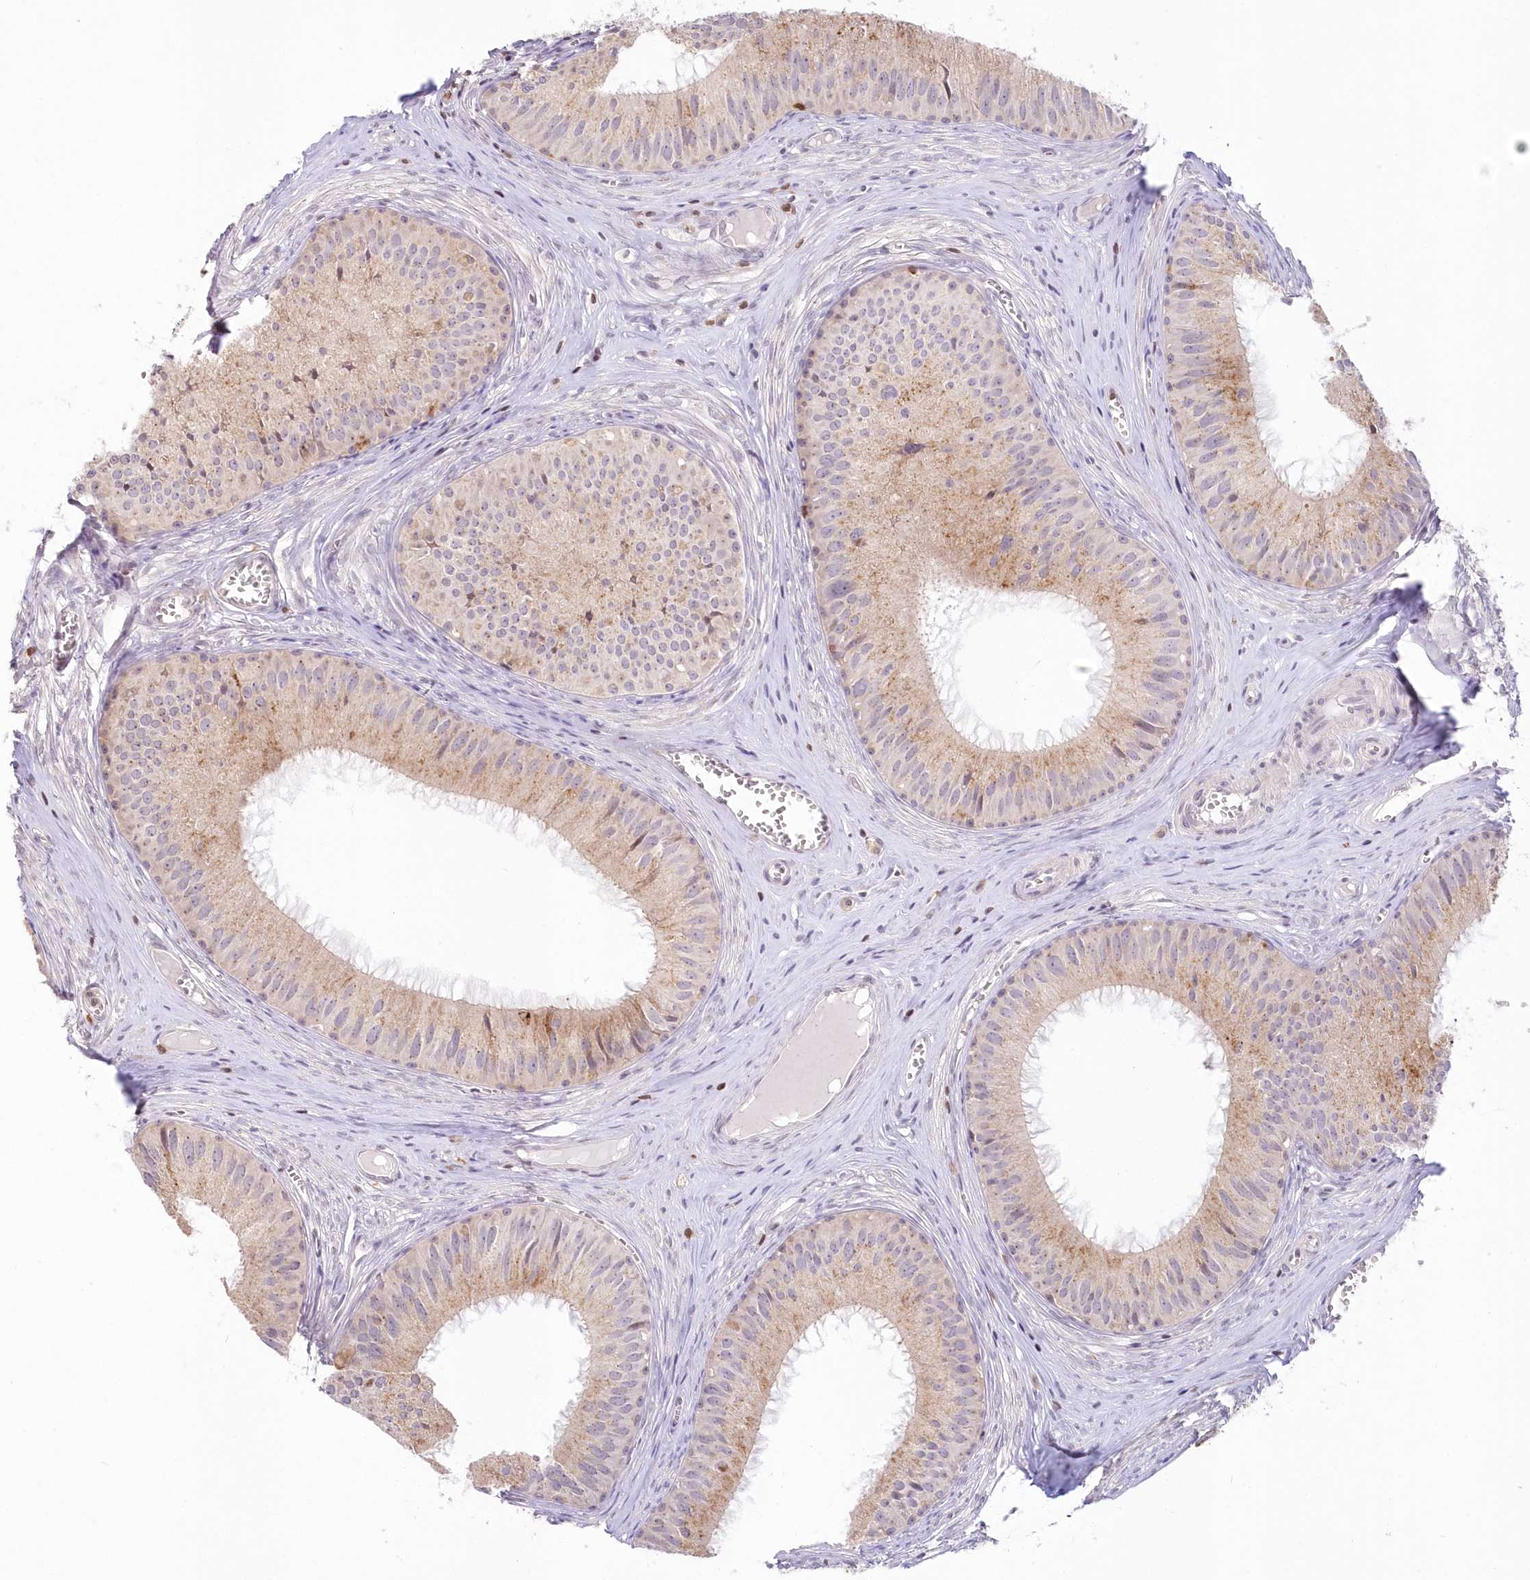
{"staining": {"intensity": "moderate", "quantity": "<25%", "location": "cytoplasmic/membranous"}, "tissue": "epididymis", "cell_type": "Glandular cells", "image_type": "normal", "snomed": [{"axis": "morphology", "description": "Normal tissue, NOS"}, {"axis": "topography", "description": "Epididymis"}], "caption": "A brown stain labels moderate cytoplasmic/membranous expression of a protein in glandular cells of normal human epididymis. The protein of interest is shown in brown color, while the nuclei are stained blue.", "gene": "MTMR3", "patient": {"sex": "male", "age": 36}}